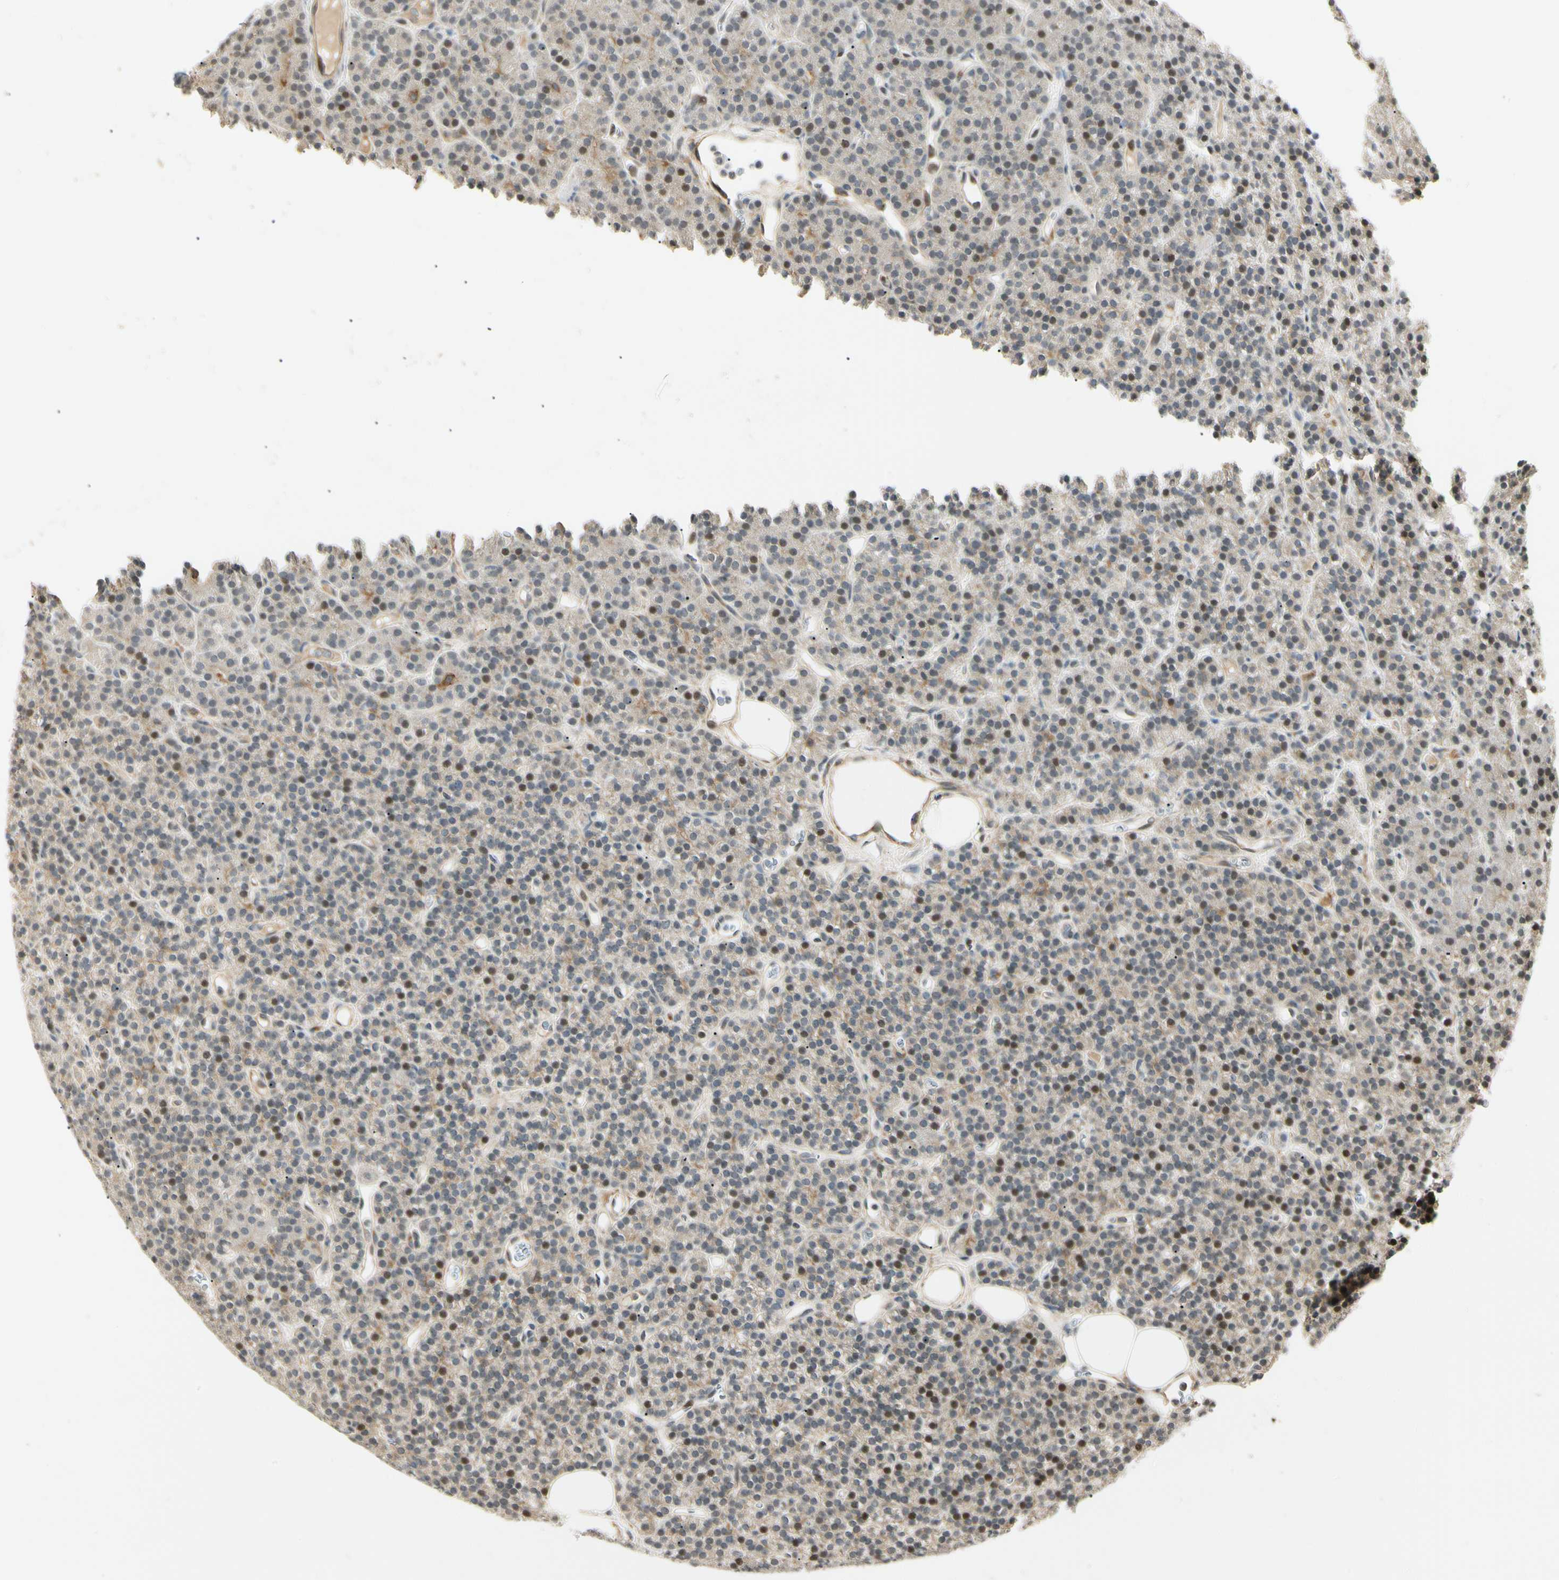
{"staining": {"intensity": "moderate", "quantity": "<25%", "location": "nuclear"}, "tissue": "parathyroid gland", "cell_type": "Glandular cells", "image_type": "normal", "snomed": [{"axis": "morphology", "description": "Normal tissue, NOS"}, {"axis": "morphology", "description": "Hyperplasia, NOS"}, {"axis": "topography", "description": "Parathyroid gland"}], "caption": "Parathyroid gland stained with DAB IHC demonstrates low levels of moderate nuclear expression in about <25% of glandular cells. The staining was performed using DAB (3,3'-diaminobenzidine), with brown indicating positive protein expression. Nuclei are stained blue with hematoxylin.", "gene": "FNDC3B", "patient": {"sex": "male", "age": 44}}